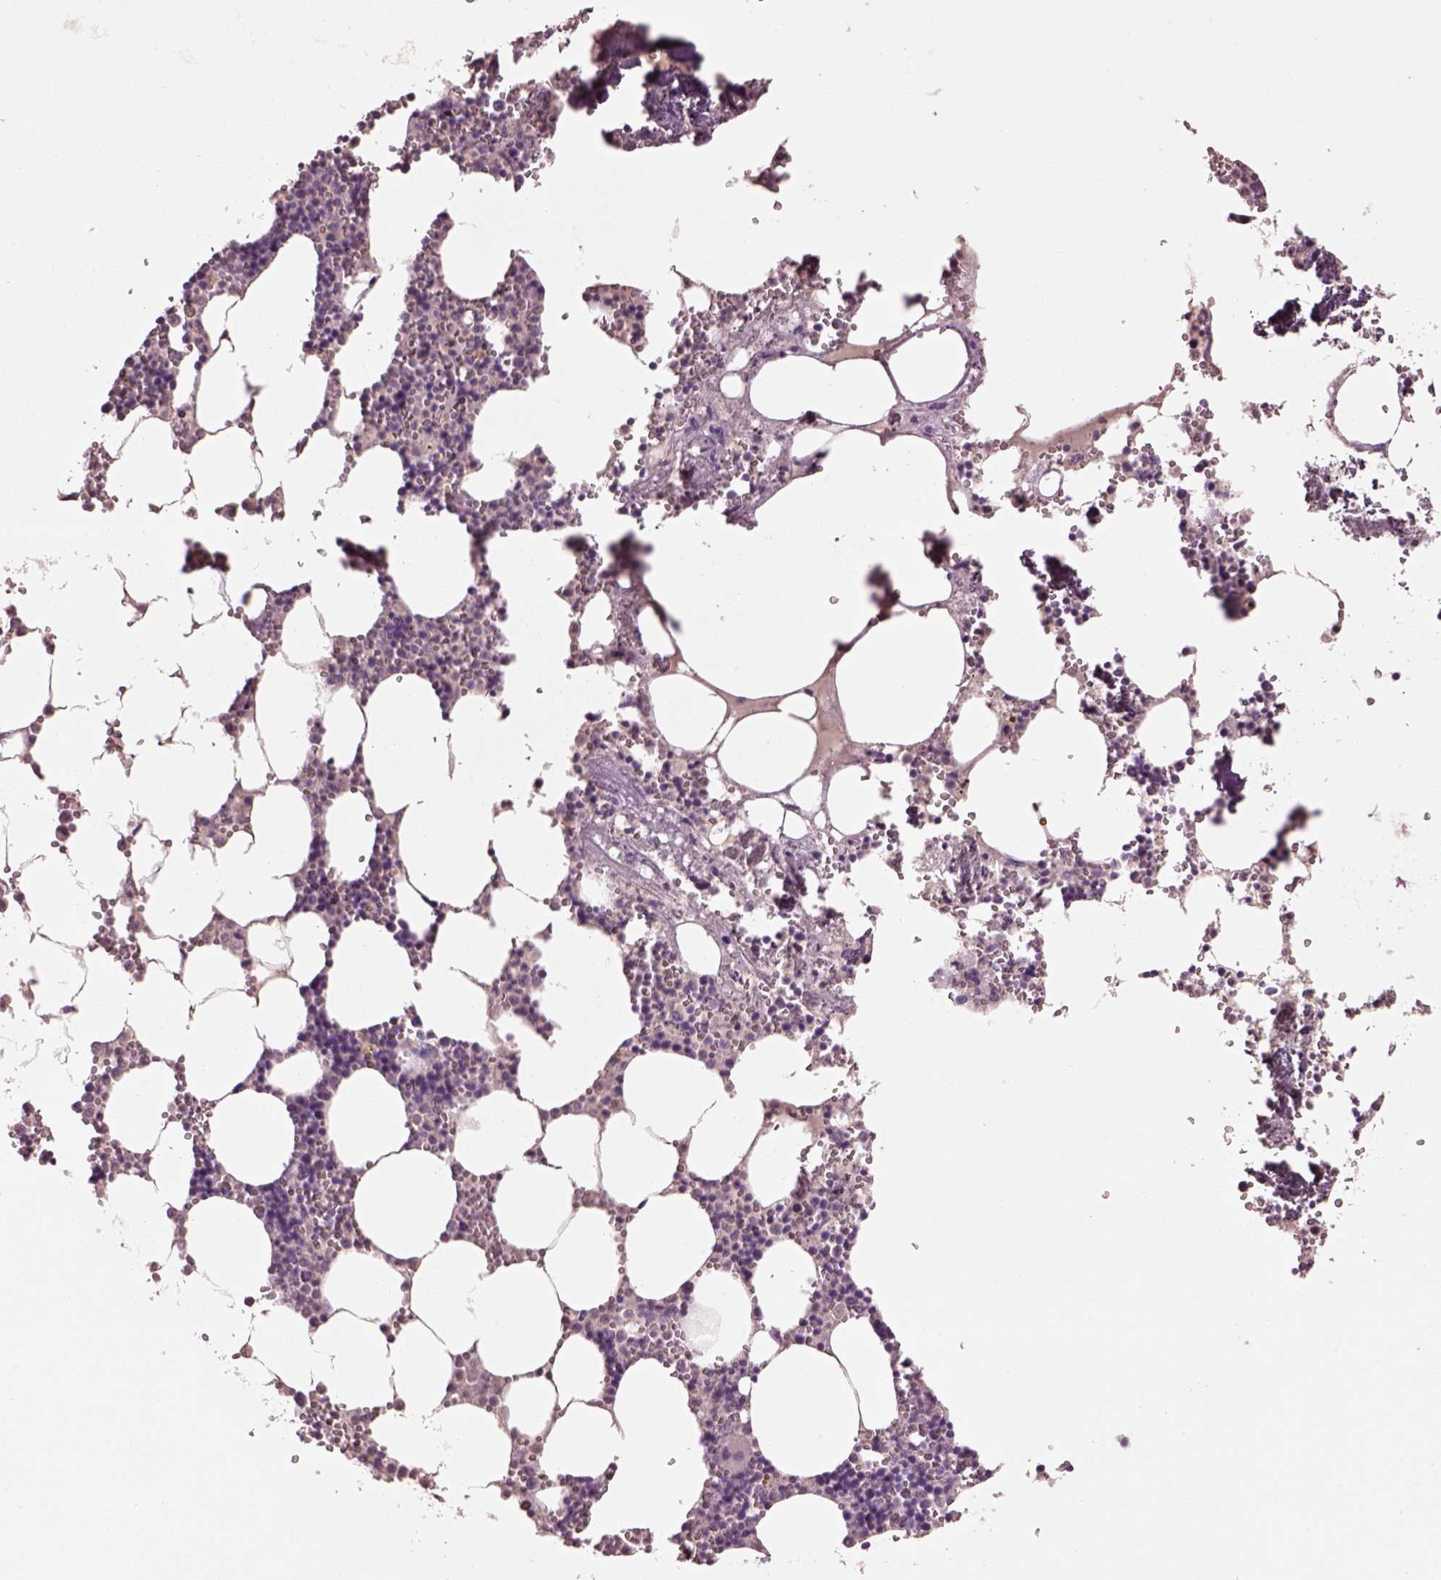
{"staining": {"intensity": "negative", "quantity": "none", "location": "none"}, "tissue": "bone marrow", "cell_type": "Hematopoietic cells", "image_type": "normal", "snomed": [{"axis": "morphology", "description": "Normal tissue, NOS"}, {"axis": "topography", "description": "Bone marrow"}], "caption": "An immunohistochemistry histopathology image of unremarkable bone marrow is shown. There is no staining in hematopoietic cells of bone marrow.", "gene": "KCNIP3", "patient": {"sex": "male", "age": 54}}